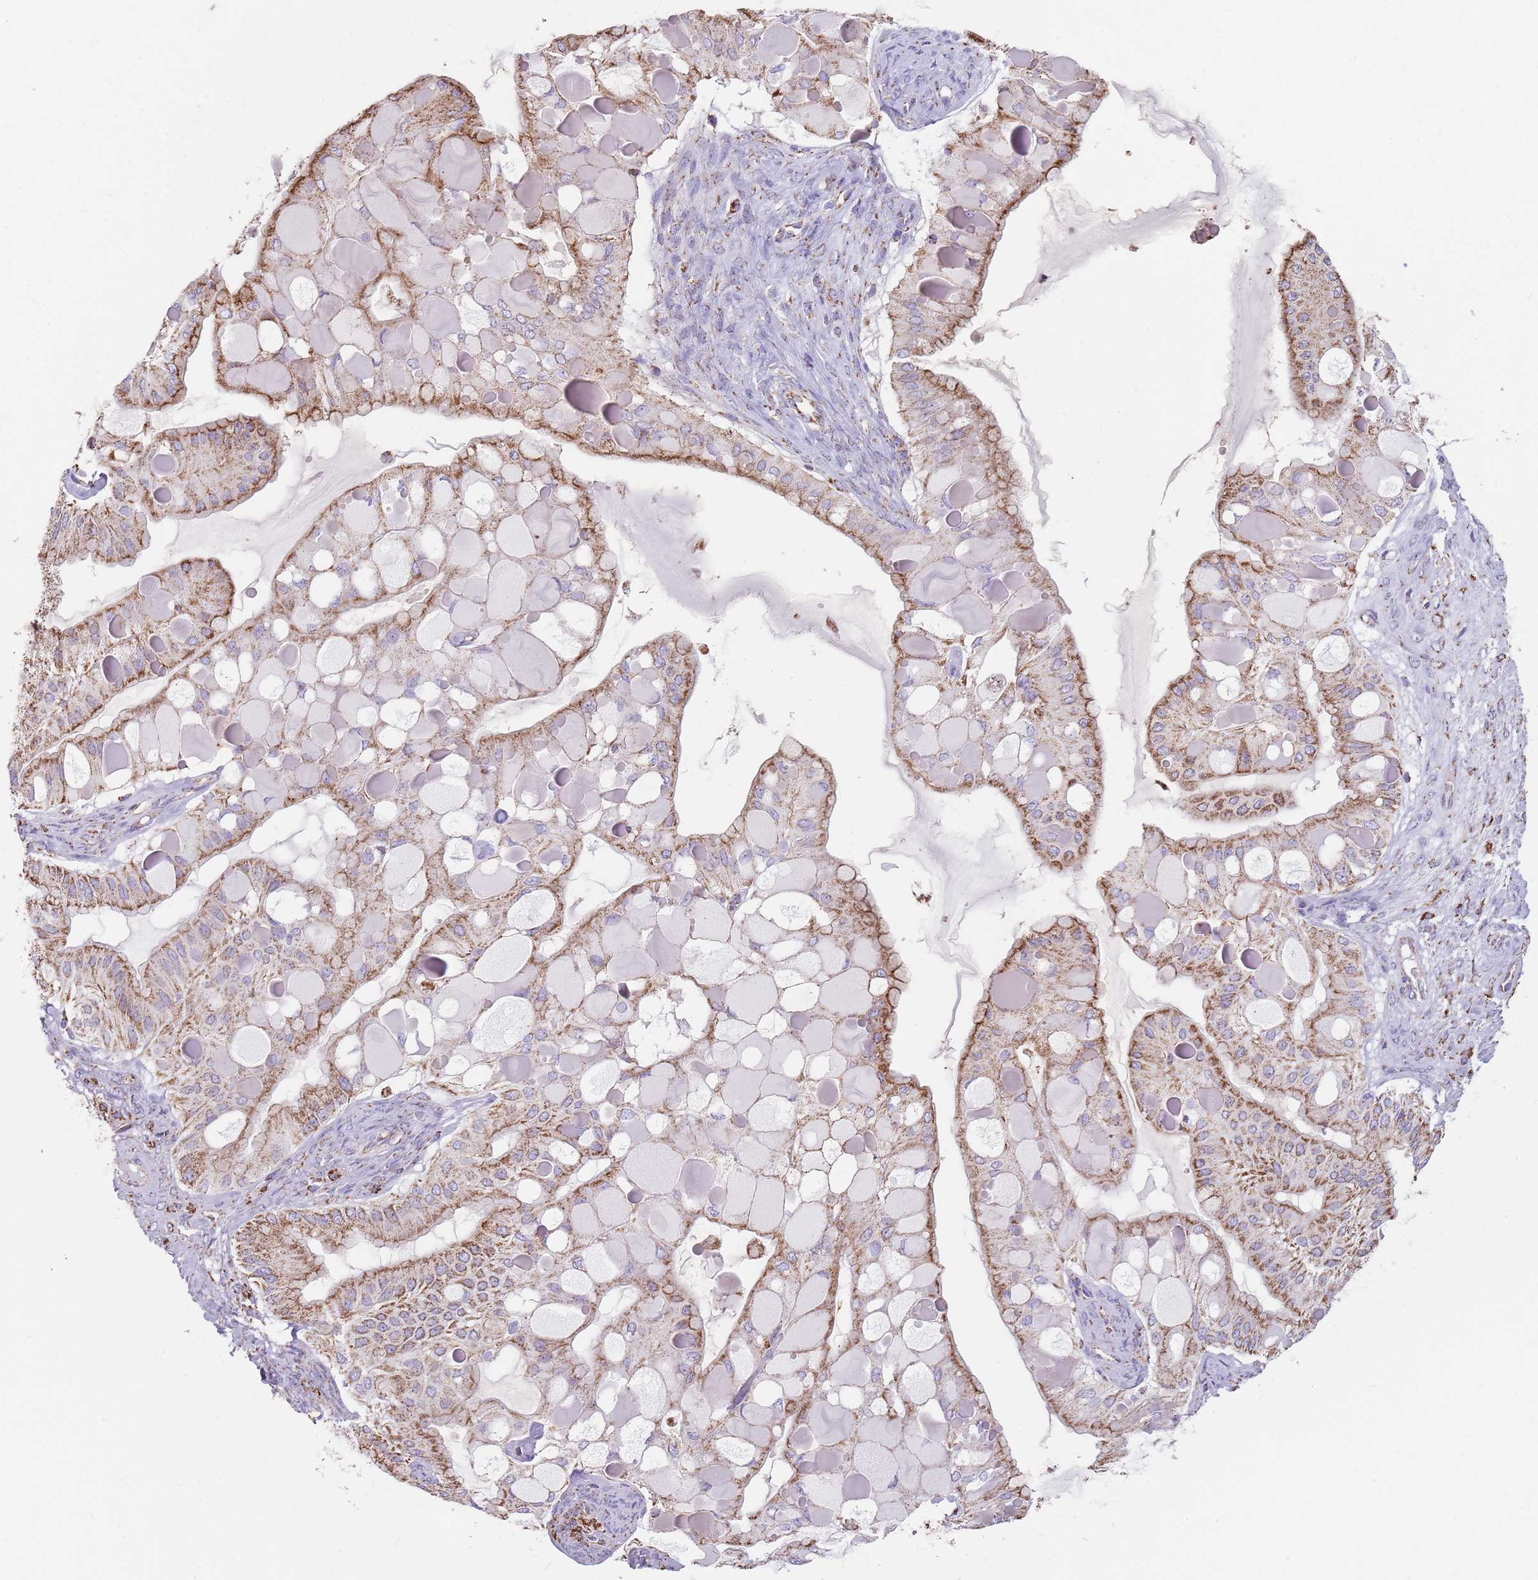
{"staining": {"intensity": "moderate", "quantity": ">75%", "location": "cytoplasmic/membranous"}, "tissue": "ovarian cancer", "cell_type": "Tumor cells", "image_type": "cancer", "snomed": [{"axis": "morphology", "description": "Cystadenocarcinoma, mucinous, NOS"}, {"axis": "topography", "description": "Ovary"}], "caption": "Approximately >75% of tumor cells in ovarian mucinous cystadenocarcinoma display moderate cytoplasmic/membranous protein staining as visualized by brown immunohistochemical staining.", "gene": "TTLL1", "patient": {"sex": "female", "age": 61}}